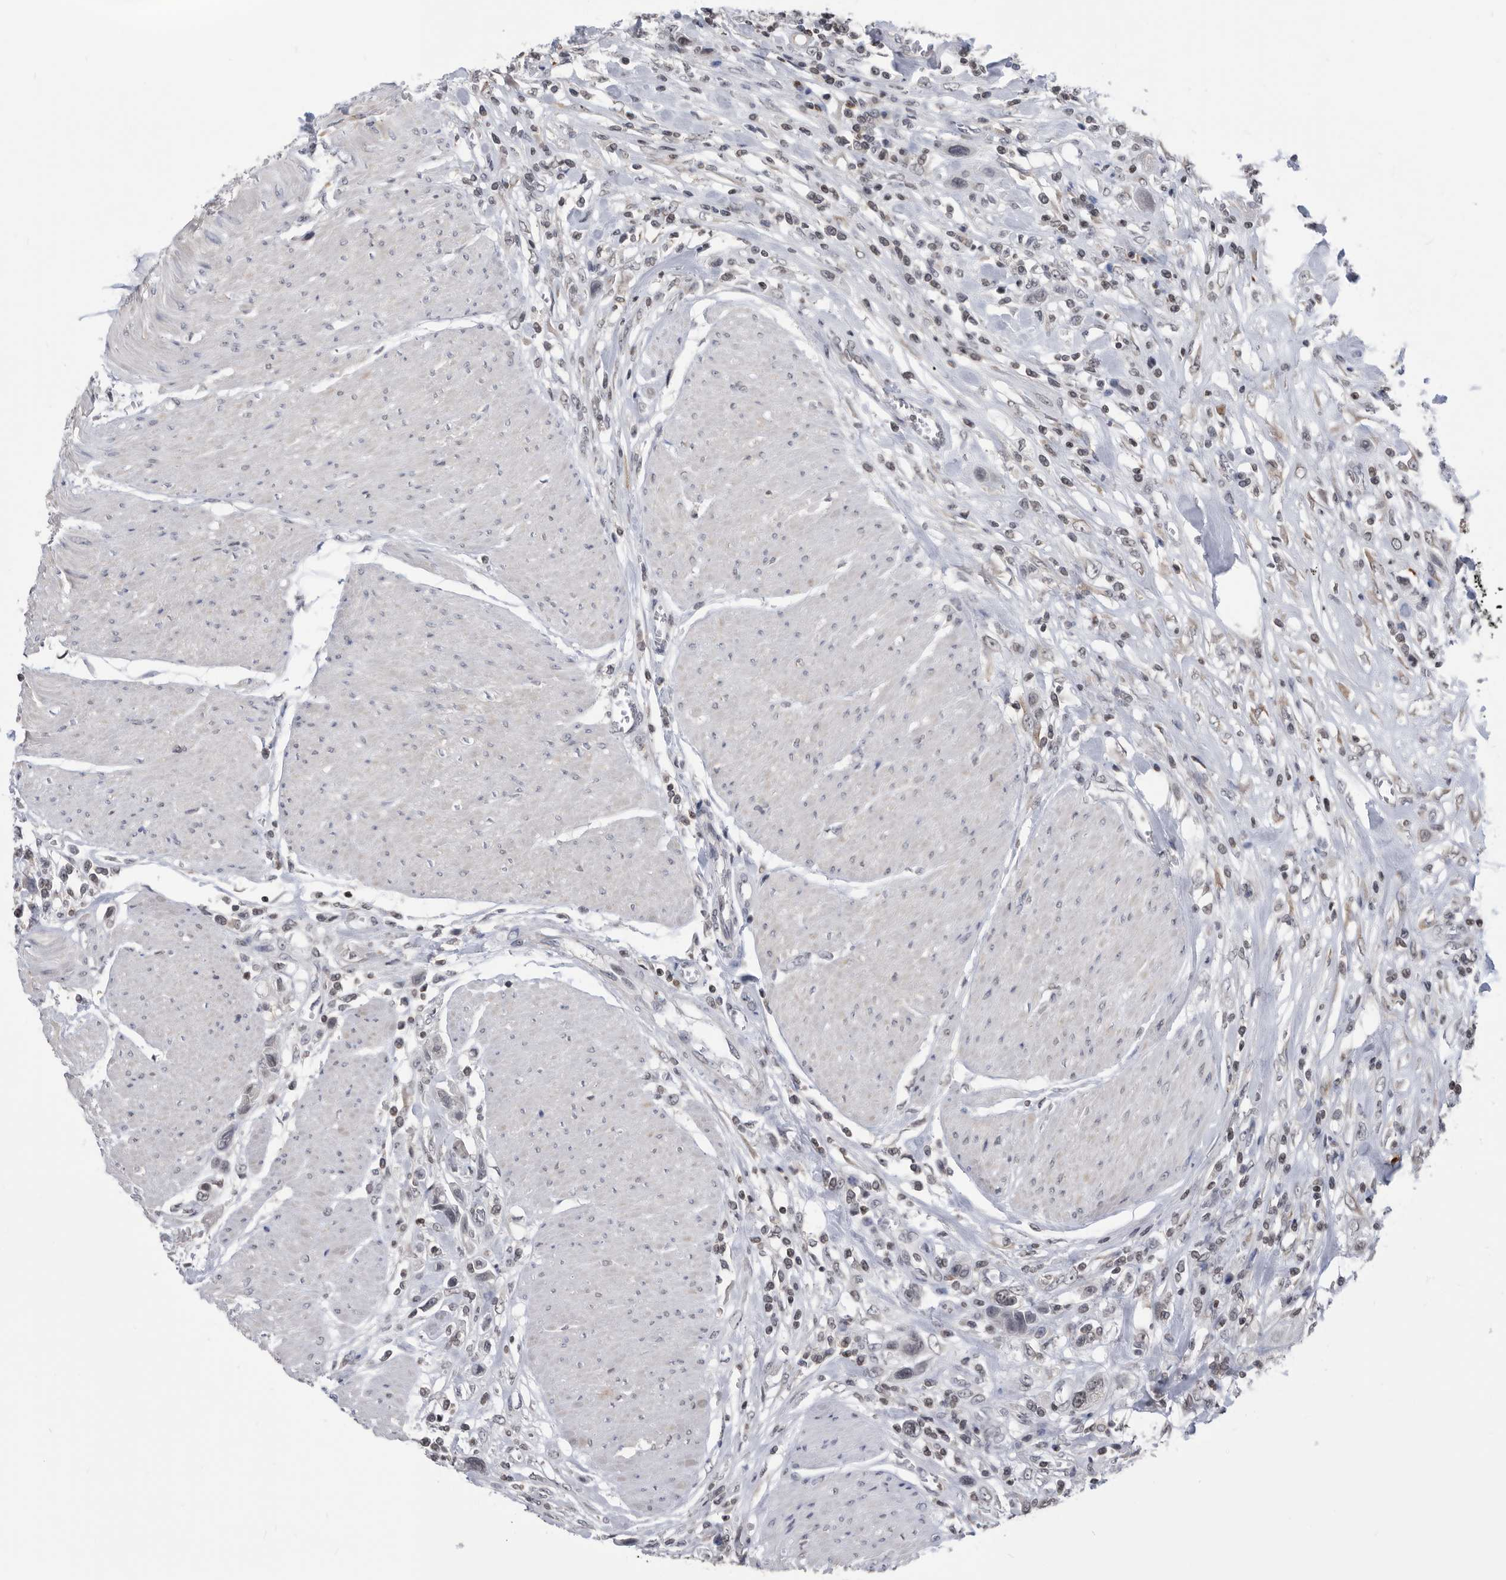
{"staining": {"intensity": "weak", "quantity": ">75%", "location": "nuclear"}, "tissue": "urothelial cancer", "cell_type": "Tumor cells", "image_type": "cancer", "snomed": [{"axis": "morphology", "description": "Urothelial carcinoma, High grade"}, {"axis": "topography", "description": "Urinary bladder"}], "caption": "Urothelial cancer stained with IHC reveals weak nuclear positivity in approximately >75% of tumor cells.", "gene": "TSTD1", "patient": {"sex": "male", "age": 50}}